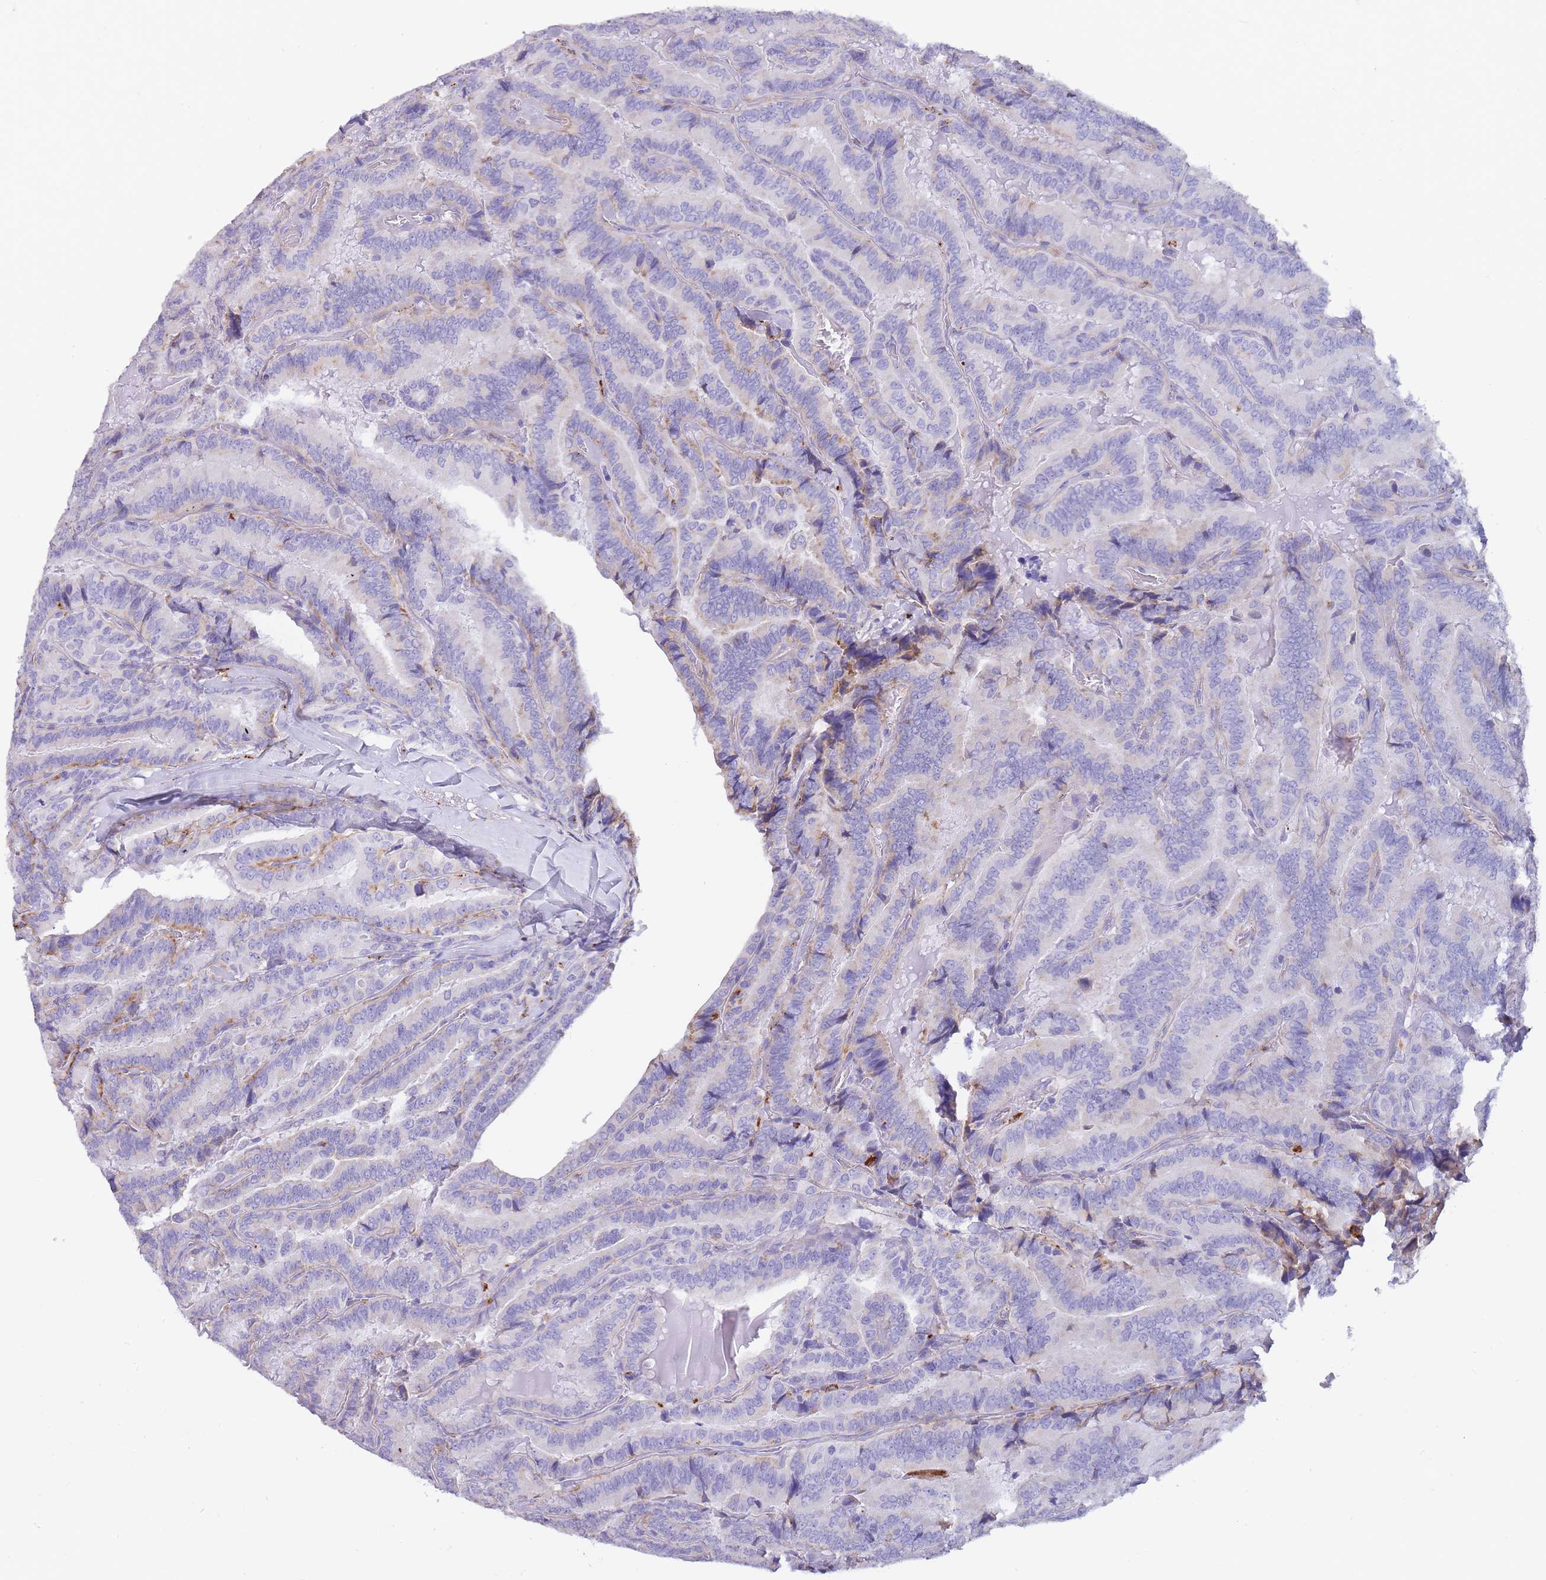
{"staining": {"intensity": "negative", "quantity": "none", "location": "none"}, "tissue": "thyroid cancer", "cell_type": "Tumor cells", "image_type": "cancer", "snomed": [{"axis": "morphology", "description": "Papillary adenocarcinoma, NOS"}, {"axis": "topography", "description": "Thyroid gland"}], "caption": "IHC histopathology image of neoplastic tissue: thyroid cancer stained with DAB (3,3'-diaminobenzidine) shows no significant protein expression in tumor cells.", "gene": "GAA", "patient": {"sex": "male", "age": 61}}